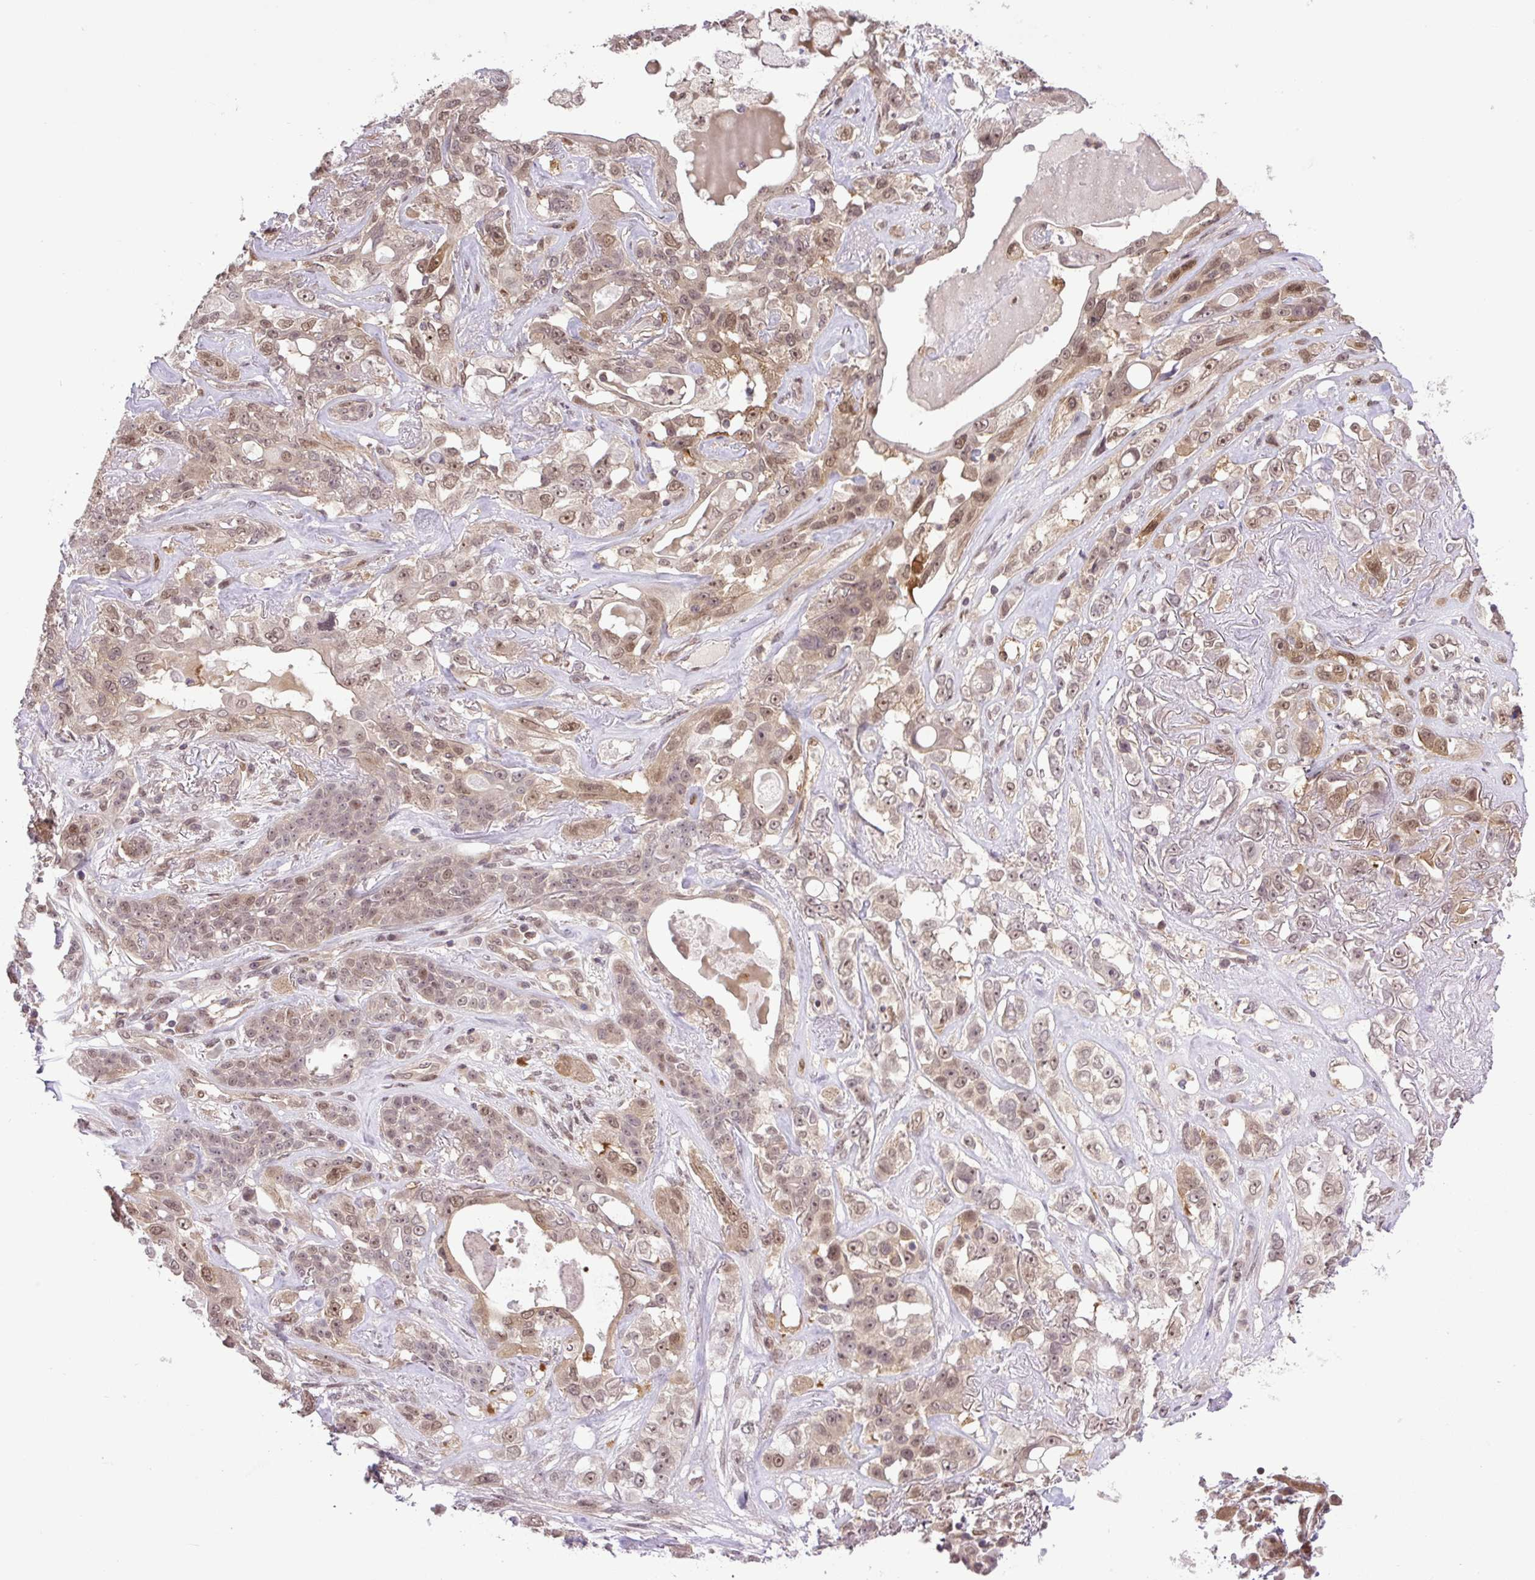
{"staining": {"intensity": "moderate", "quantity": "25%-75%", "location": "nuclear"}, "tissue": "lung cancer", "cell_type": "Tumor cells", "image_type": "cancer", "snomed": [{"axis": "morphology", "description": "Squamous cell carcinoma, NOS"}, {"axis": "topography", "description": "Lung"}], "caption": "Tumor cells demonstrate moderate nuclear staining in approximately 25%-75% of cells in squamous cell carcinoma (lung).", "gene": "SGTA", "patient": {"sex": "female", "age": 70}}